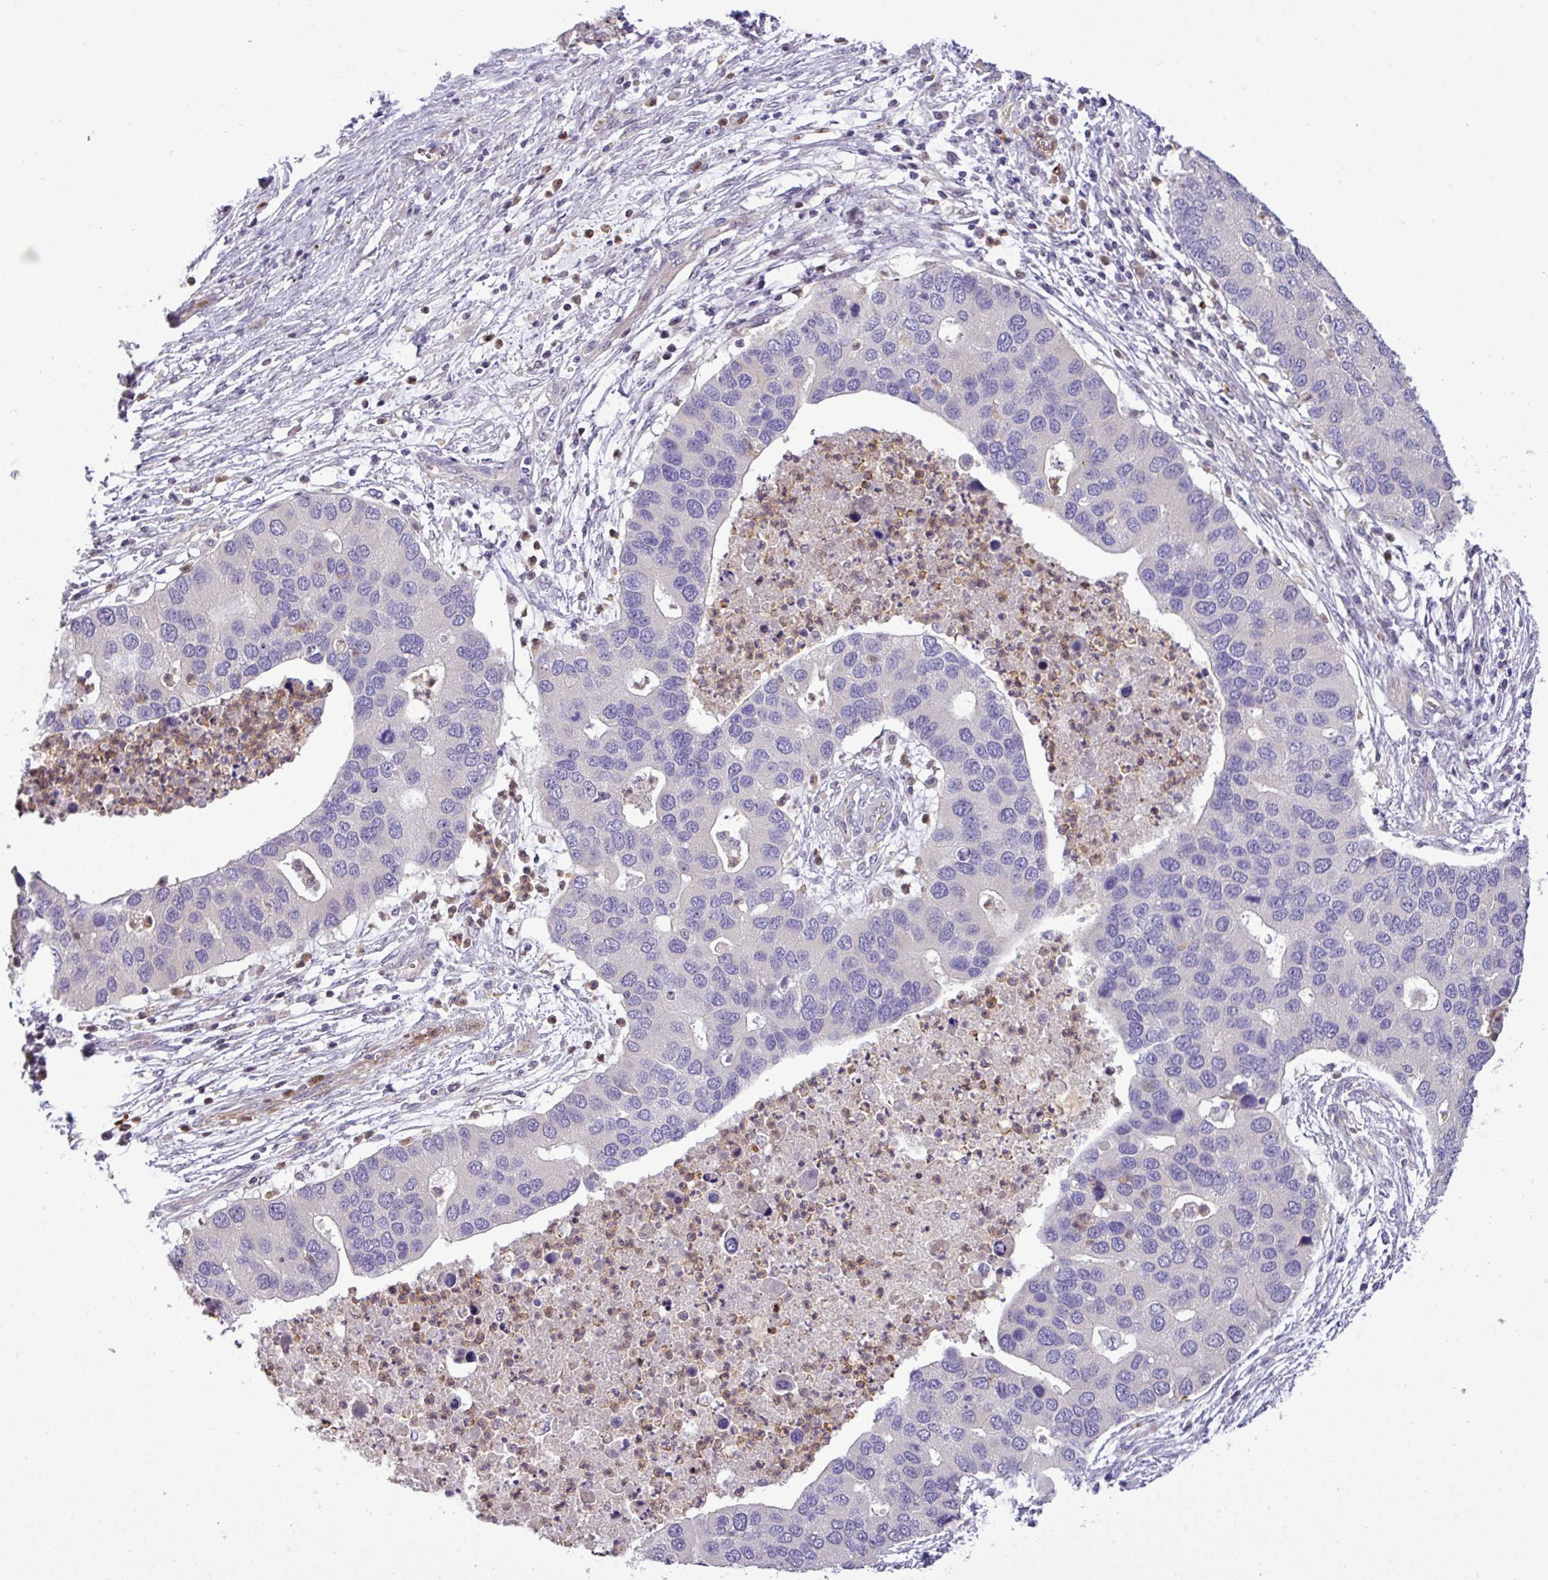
{"staining": {"intensity": "negative", "quantity": "none", "location": "none"}, "tissue": "lung cancer", "cell_type": "Tumor cells", "image_type": "cancer", "snomed": [{"axis": "morphology", "description": "Aneuploidy"}, {"axis": "morphology", "description": "Adenocarcinoma, NOS"}, {"axis": "topography", "description": "Lymph node"}, {"axis": "topography", "description": "Lung"}], "caption": "Immunohistochemistry (IHC) histopathology image of lung cancer (adenocarcinoma) stained for a protein (brown), which exhibits no expression in tumor cells. (DAB (3,3'-diaminobenzidine) immunohistochemistry visualized using brightfield microscopy, high magnification).", "gene": "NBEAL2", "patient": {"sex": "female", "age": 74}}